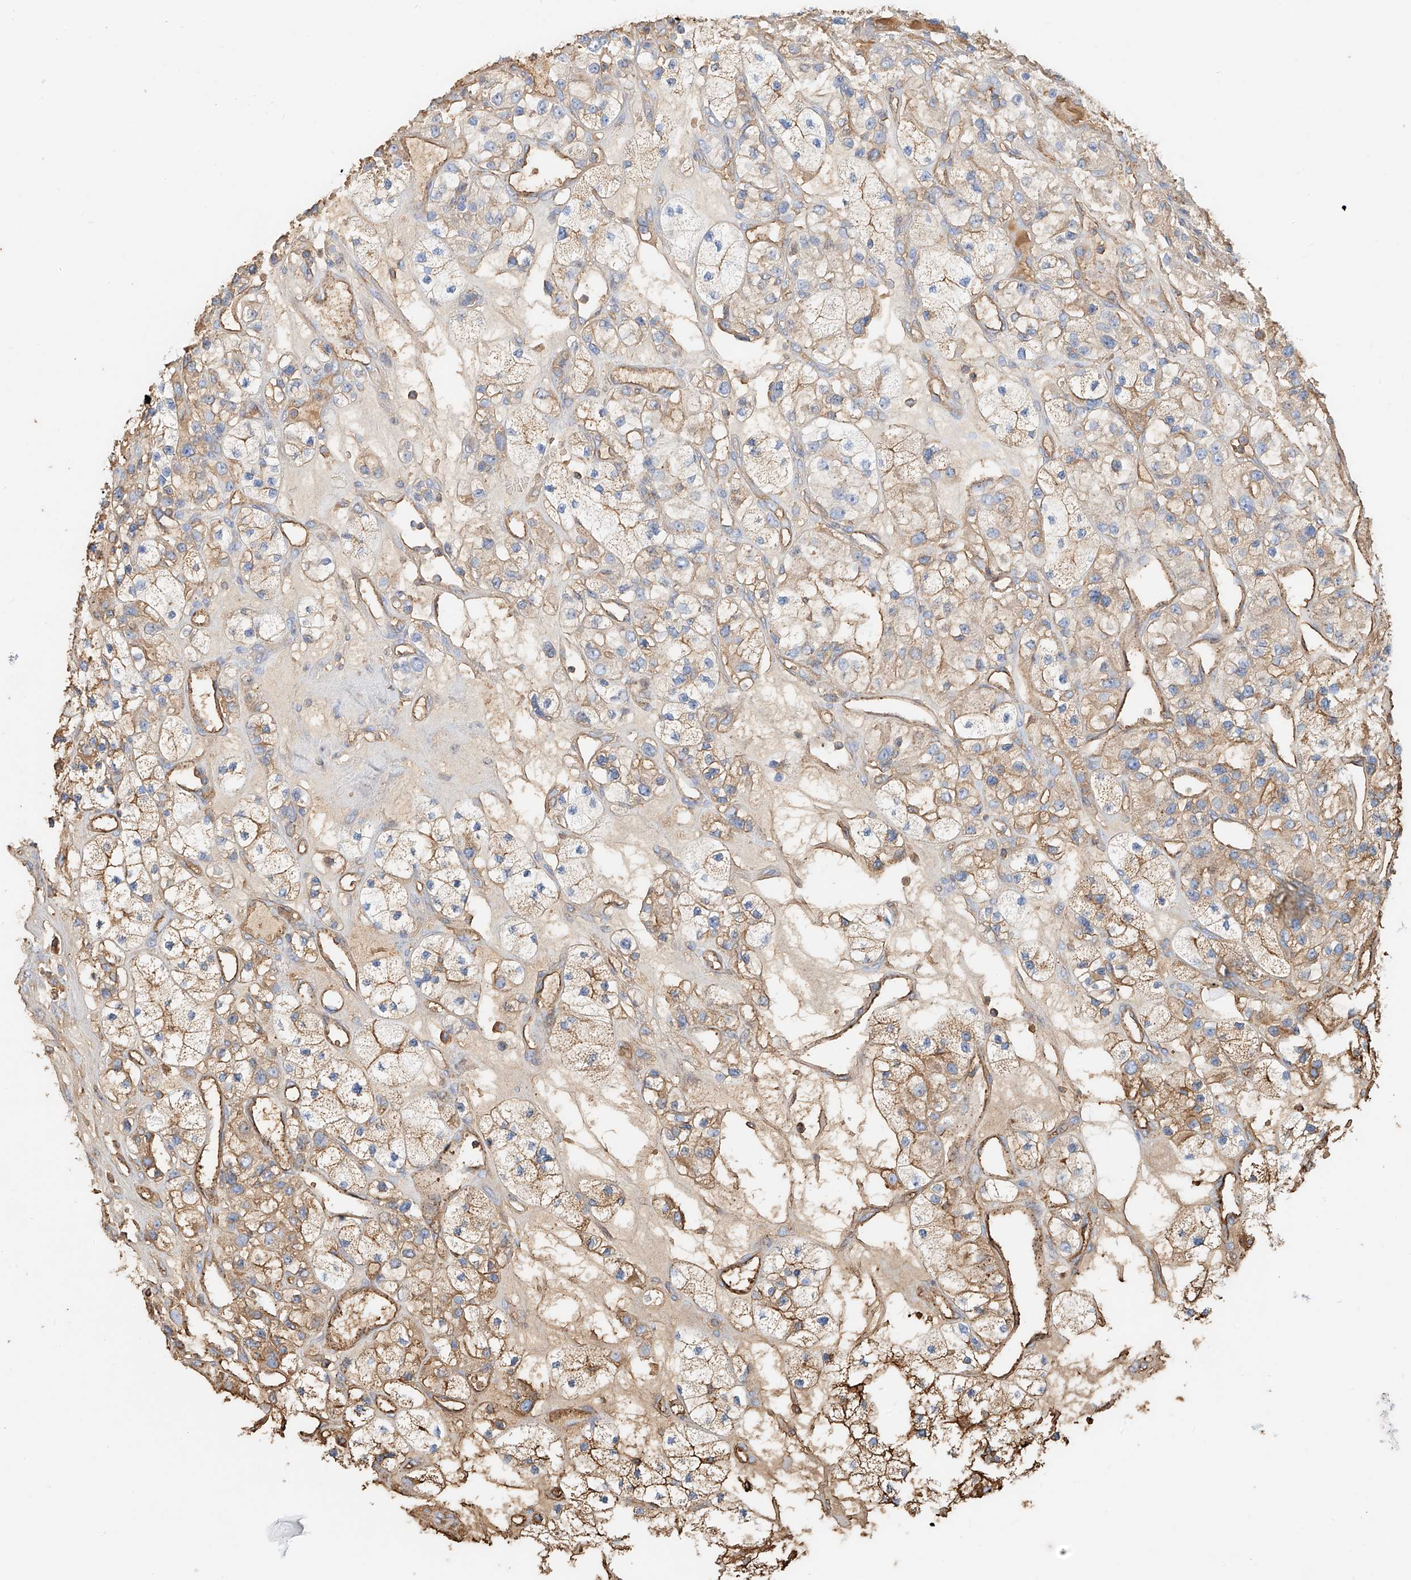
{"staining": {"intensity": "moderate", "quantity": "25%-75%", "location": "cytoplasmic/membranous"}, "tissue": "renal cancer", "cell_type": "Tumor cells", "image_type": "cancer", "snomed": [{"axis": "morphology", "description": "Adenocarcinoma, NOS"}, {"axis": "topography", "description": "Kidney"}], "caption": "Protein analysis of adenocarcinoma (renal) tissue demonstrates moderate cytoplasmic/membranous expression in about 25%-75% of tumor cells. The staining is performed using DAB brown chromogen to label protein expression. The nuclei are counter-stained blue using hematoxylin.", "gene": "ZFP30", "patient": {"sex": "female", "age": 57}}